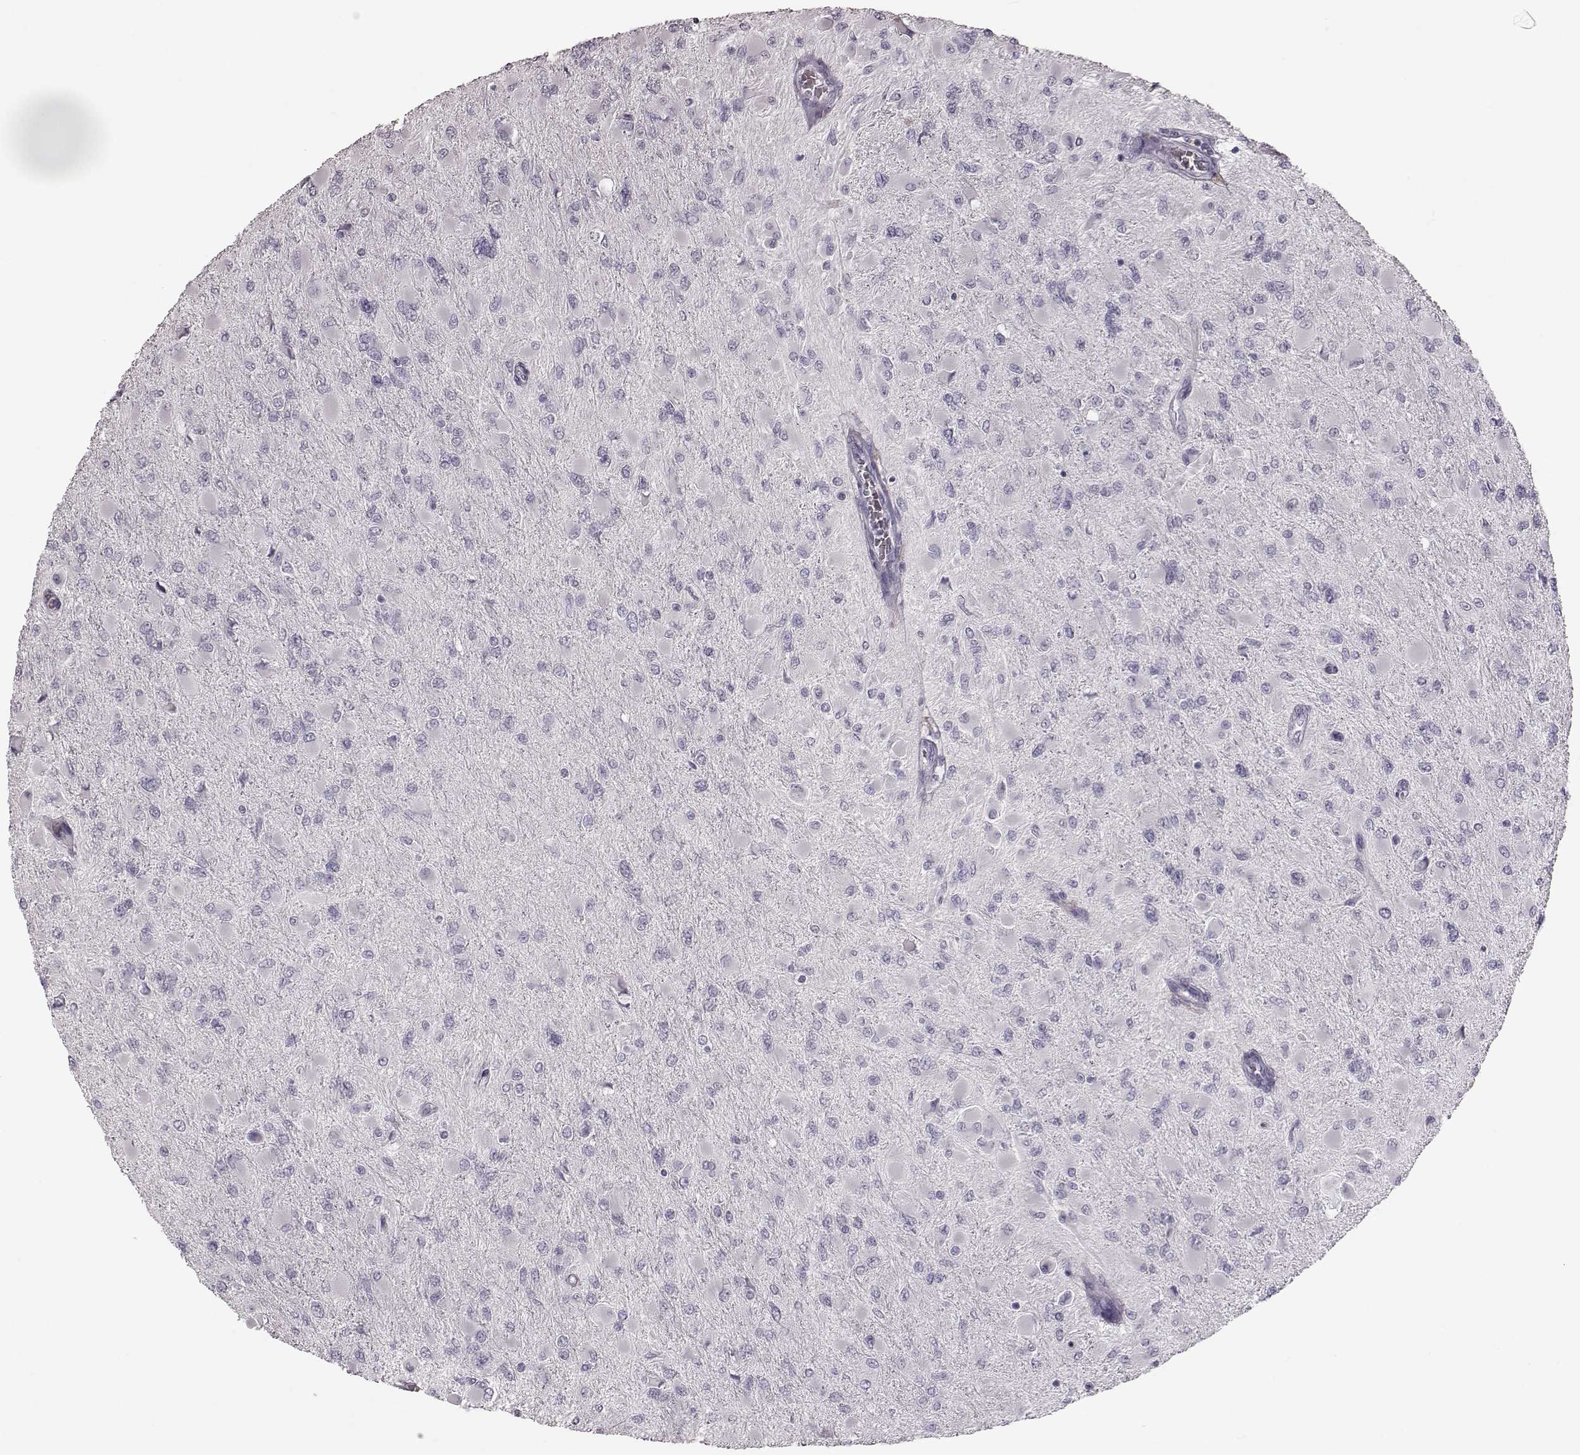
{"staining": {"intensity": "negative", "quantity": "none", "location": "none"}, "tissue": "glioma", "cell_type": "Tumor cells", "image_type": "cancer", "snomed": [{"axis": "morphology", "description": "Glioma, malignant, High grade"}, {"axis": "topography", "description": "Cerebral cortex"}], "caption": "There is no significant staining in tumor cells of glioma.", "gene": "ZNF433", "patient": {"sex": "female", "age": 36}}